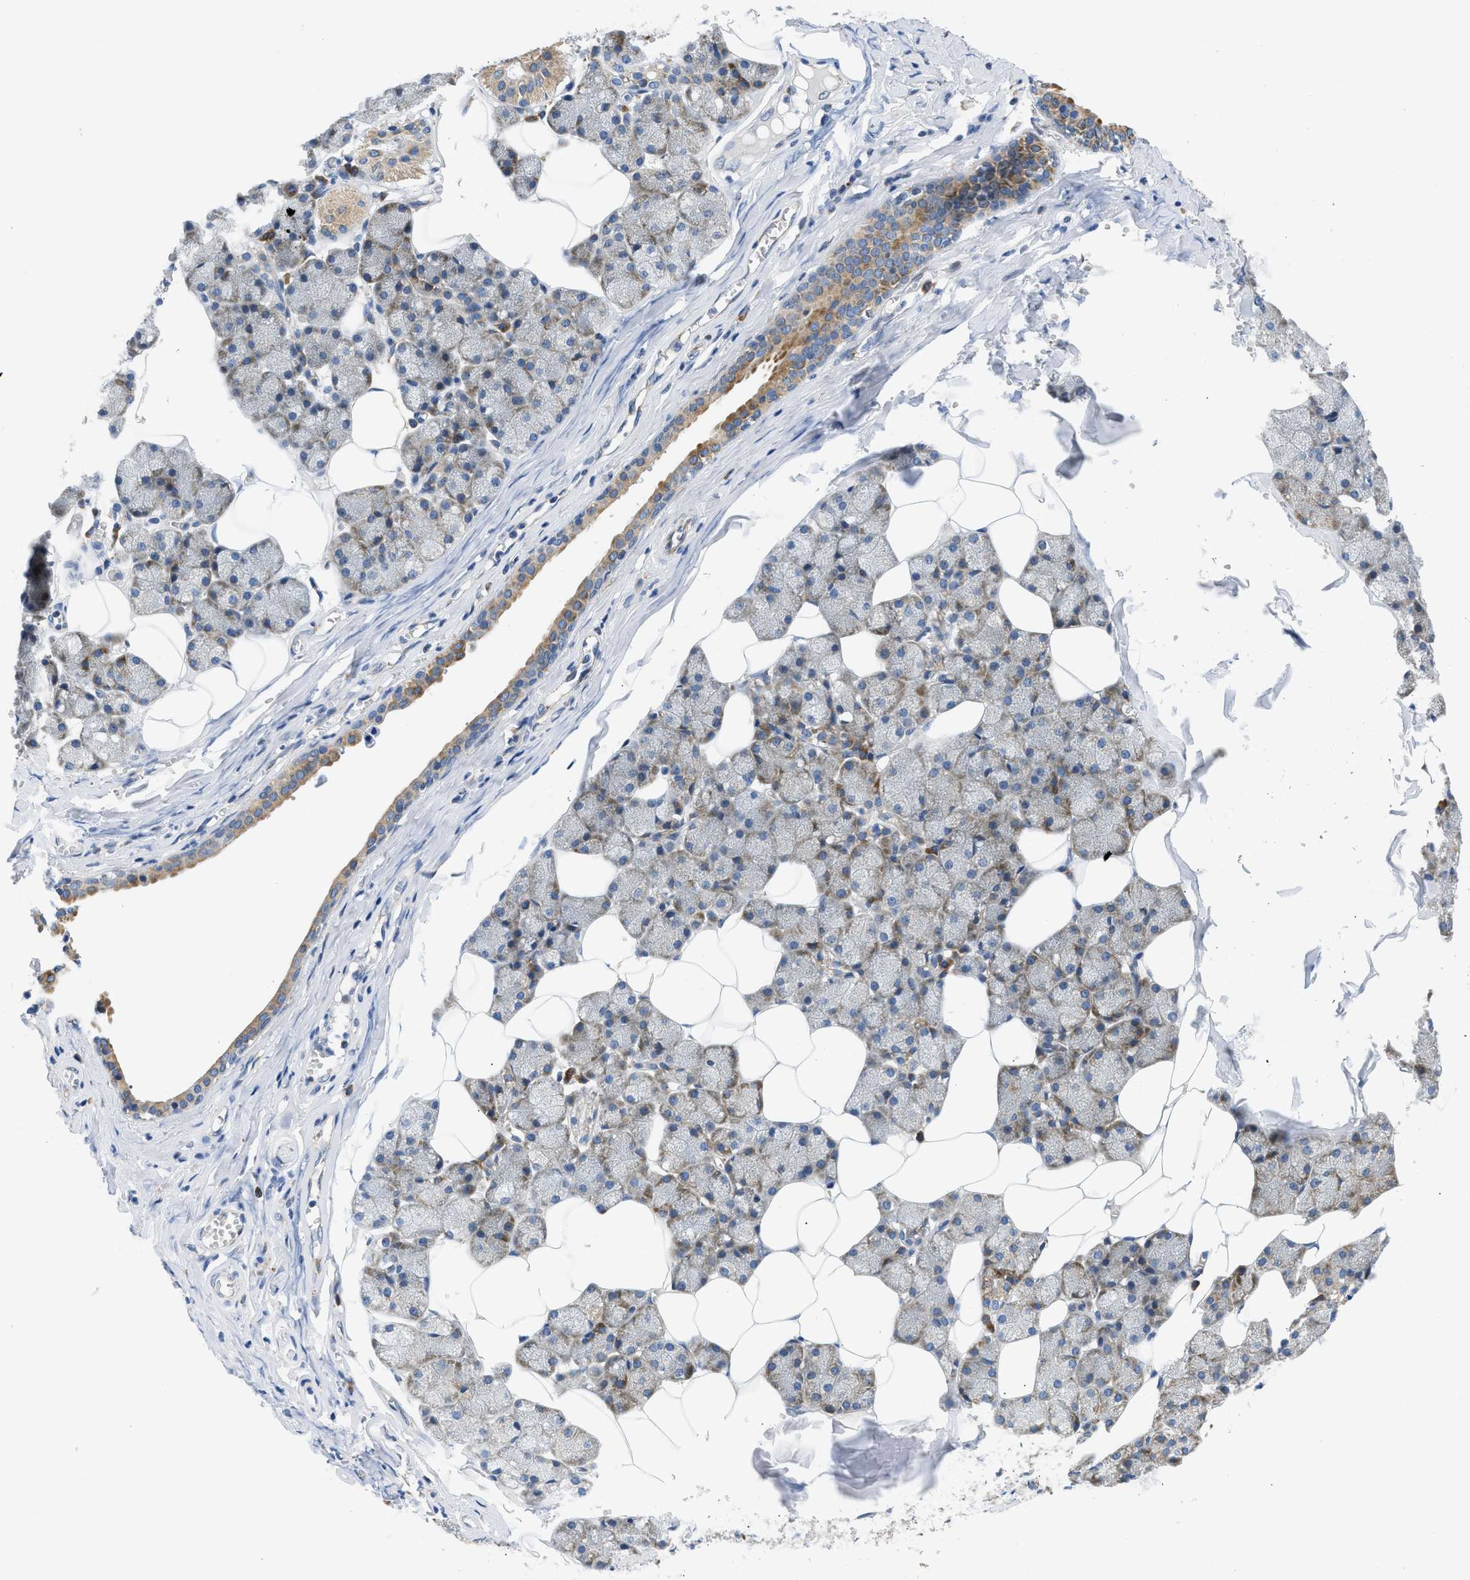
{"staining": {"intensity": "moderate", "quantity": "25%-75%", "location": "cytoplasmic/membranous"}, "tissue": "salivary gland", "cell_type": "Glandular cells", "image_type": "normal", "snomed": [{"axis": "morphology", "description": "Normal tissue, NOS"}, {"axis": "topography", "description": "Salivary gland"}], "caption": "An image of human salivary gland stained for a protein demonstrates moderate cytoplasmic/membranous brown staining in glandular cells. The staining is performed using DAB brown chromogen to label protein expression. The nuclei are counter-stained blue using hematoxylin.", "gene": "CAMKK2", "patient": {"sex": "male", "age": 62}}